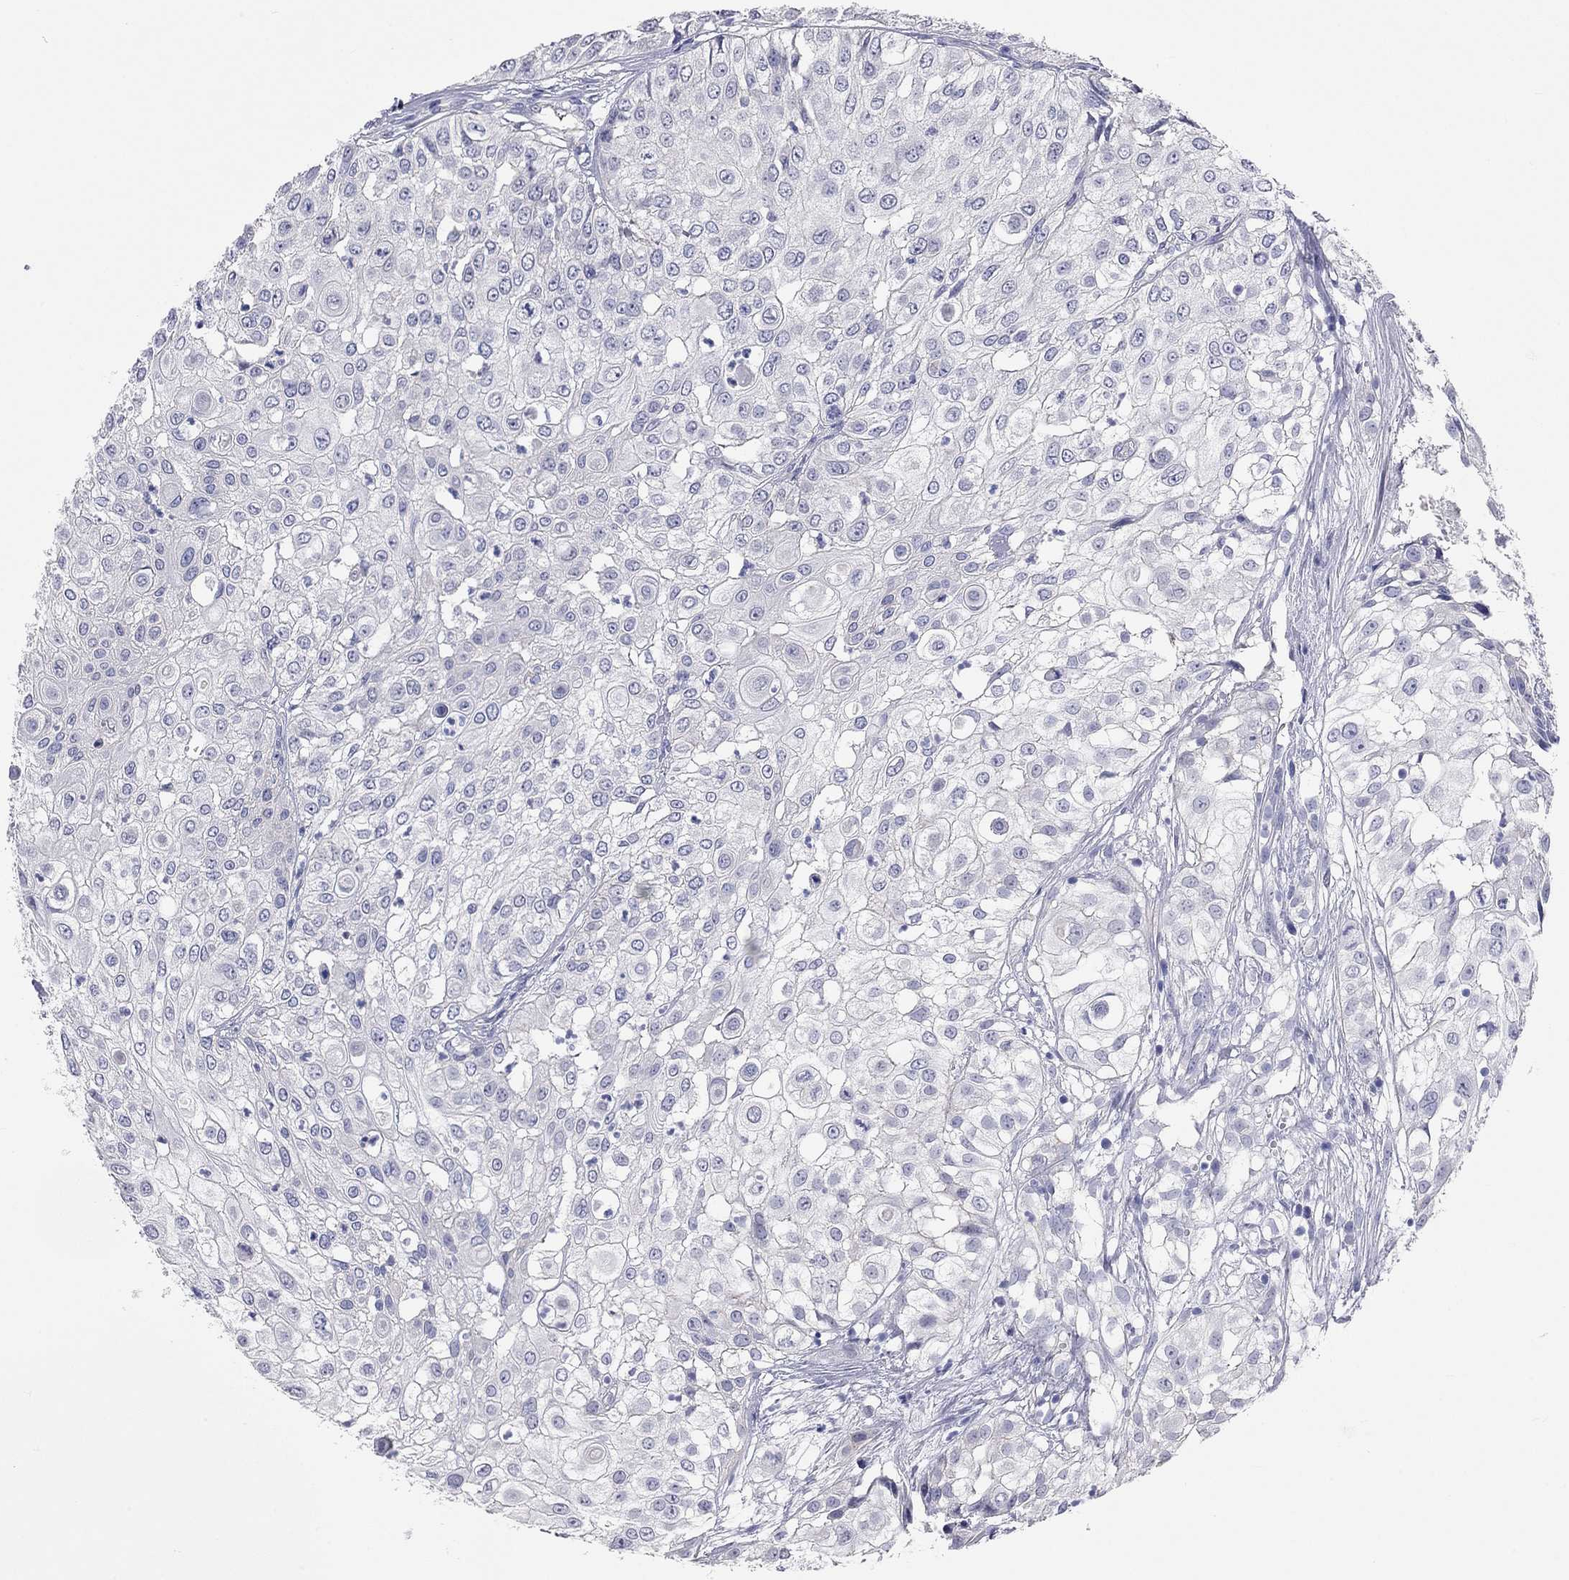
{"staining": {"intensity": "negative", "quantity": "none", "location": "none"}, "tissue": "urothelial cancer", "cell_type": "Tumor cells", "image_type": "cancer", "snomed": [{"axis": "morphology", "description": "Urothelial carcinoma, High grade"}, {"axis": "topography", "description": "Urinary bladder"}], "caption": "Histopathology image shows no protein positivity in tumor cells of urothelial carcinoma (high-grade) tissue.", "gene": "KCNB1", "patient": {"sex": "female", "age": 79}}